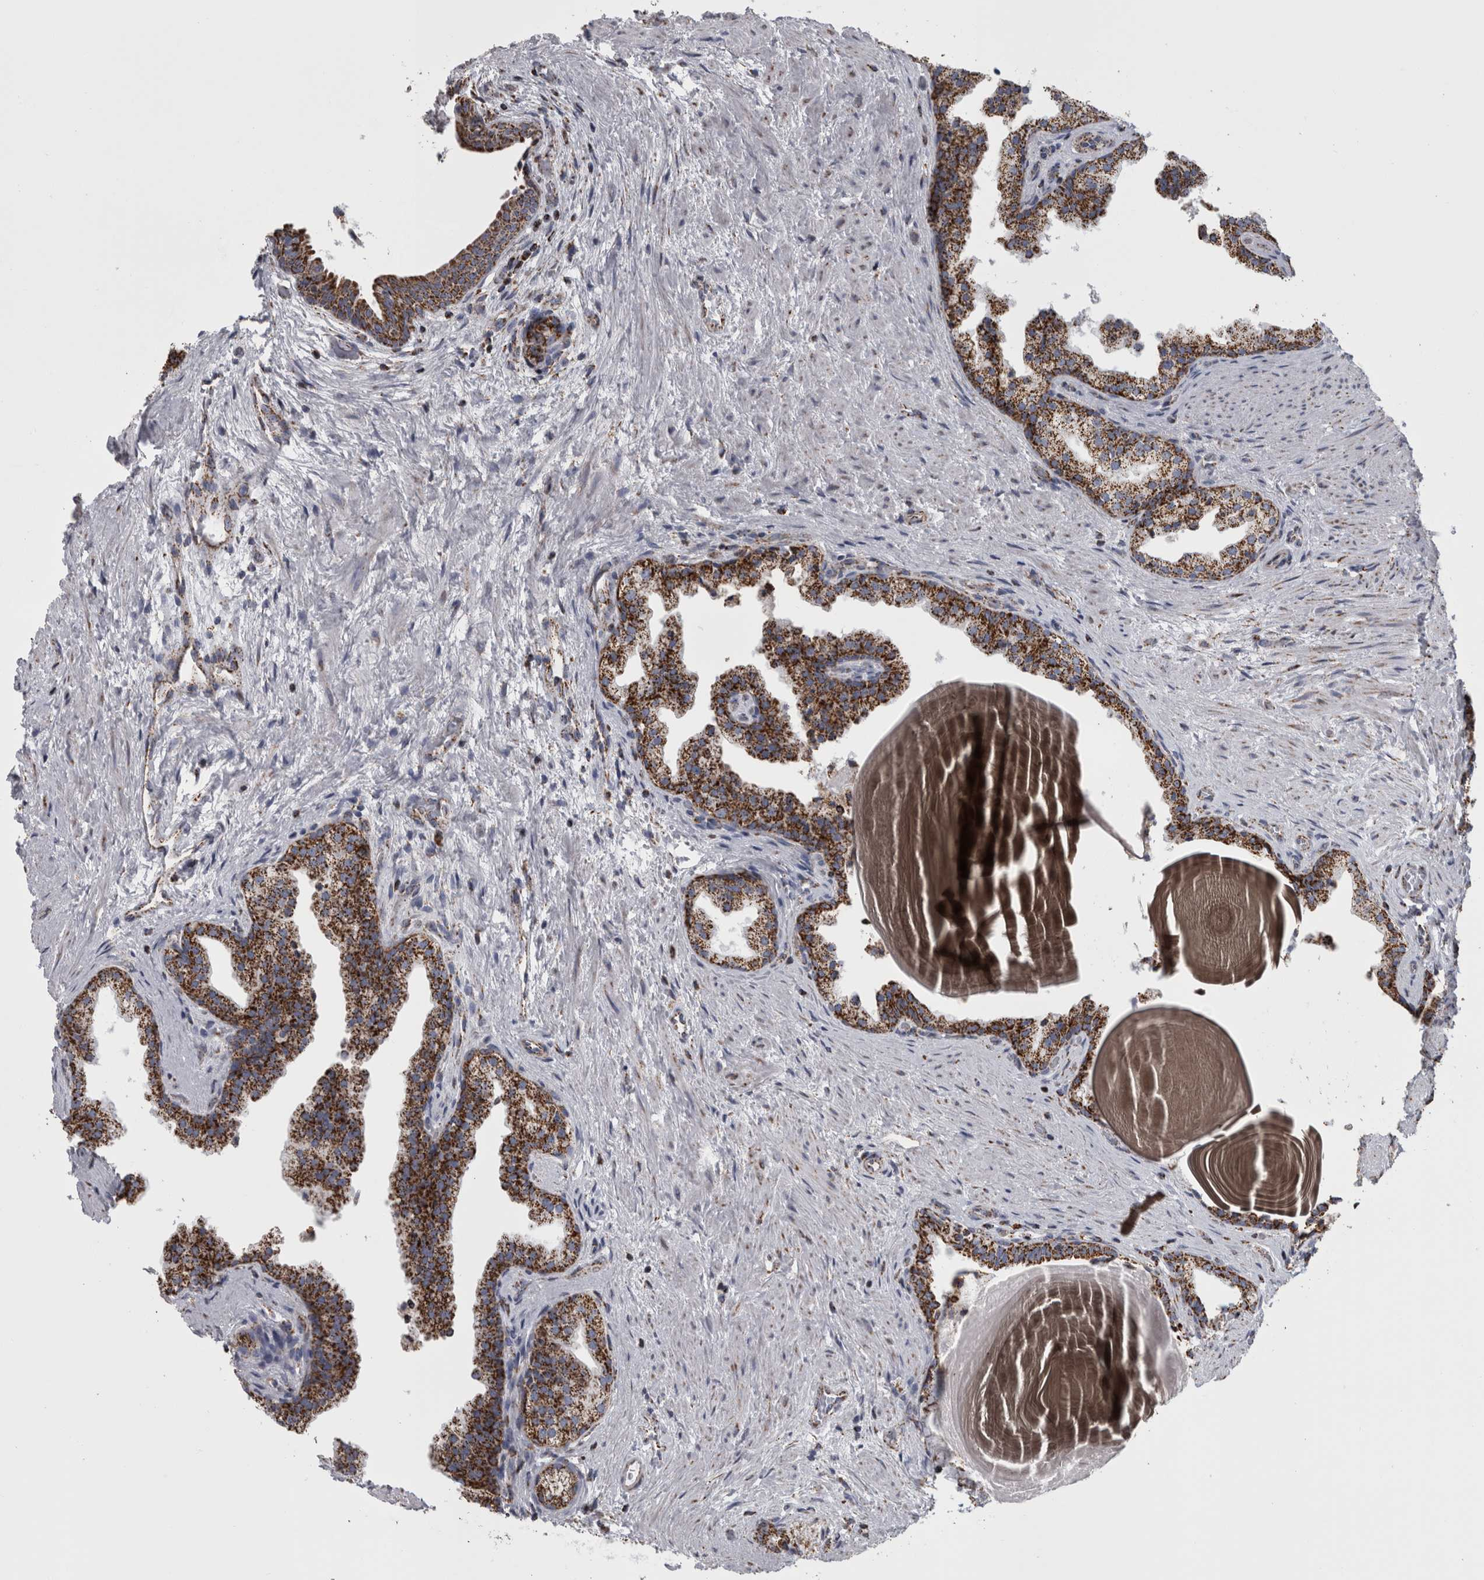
{"staining": {"intensity": "strong", "quantity": ">75%", "location": "cytoplasmic/membranous"}, "tissue": "prostate", "cell_type": "Glandular cells", "image_type": "normal", "snomed": [{"axis": "morphology", "description": "Normal tissue, NOS"}, {"axis": "topography", "description": "Prostate"}], "caption": "This photomicrograph reveals immunohistochemistry (IHC) staining of normal human prostate, with high strong cytoplasmic/membranous positivity in approximately >75% of glandular cells.", "gene": "MDH2", "patient": {"sex": "male", "age": 48}}